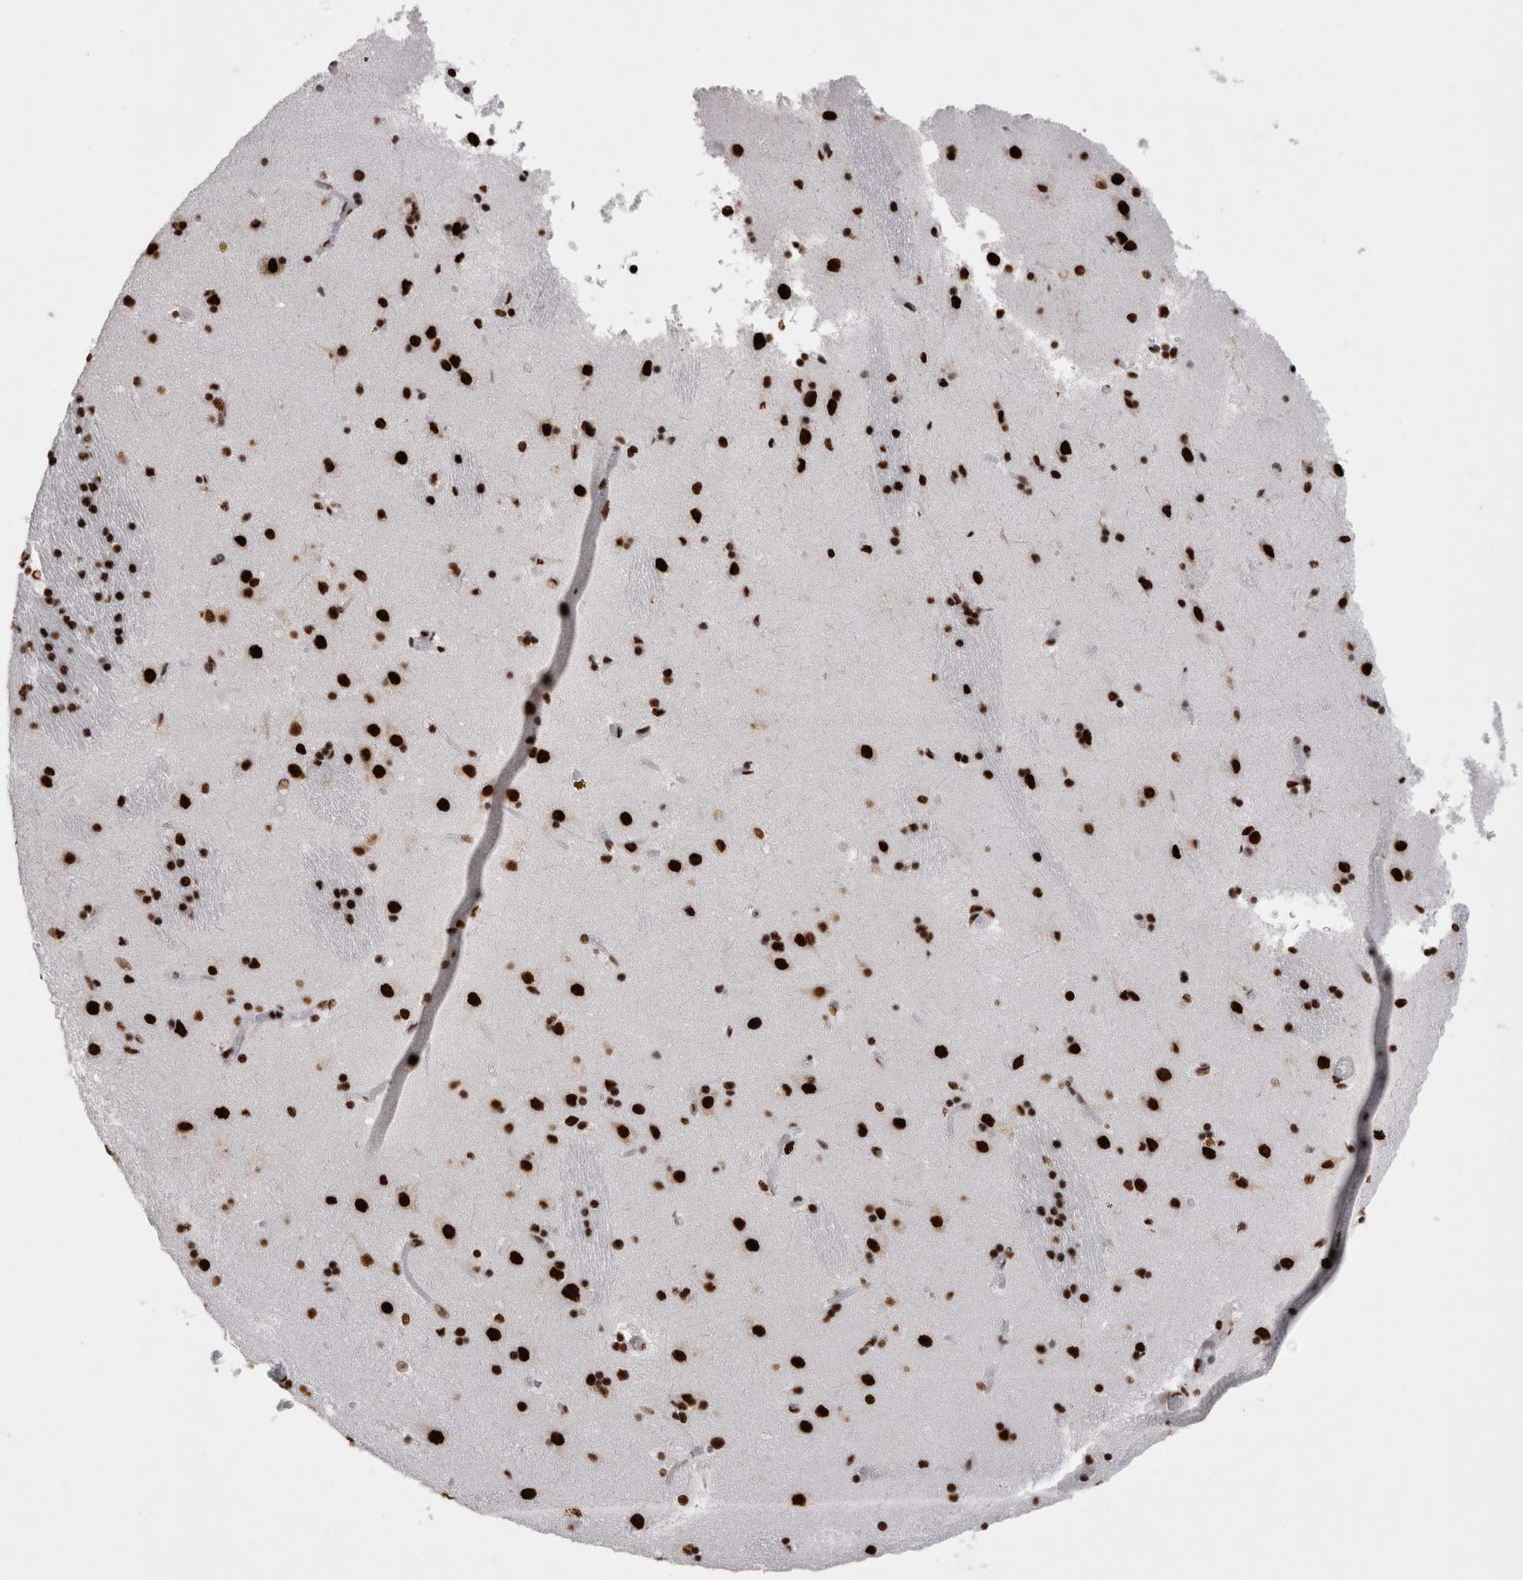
{"staining": {"intensity": "strong", "quantity": ">75%", "location": "nuclear"}, "tissue": "caudate", "cell_type": "Glial cells", "image_type": "normal", "snomed": [{"axis": "morphology", "description": "Normal tissue, NOS"}, {"axis": "topography", "description": "Lateral ventricle wall"}], "caption": "Approximately >75% of glial cells in unremarkable caudate demonstrate strong nuclear protein positivity as visualized by brown immunohistochemical staining.", "gene": "ALPK3", "patient": {"sex": "male", "age": 70}}